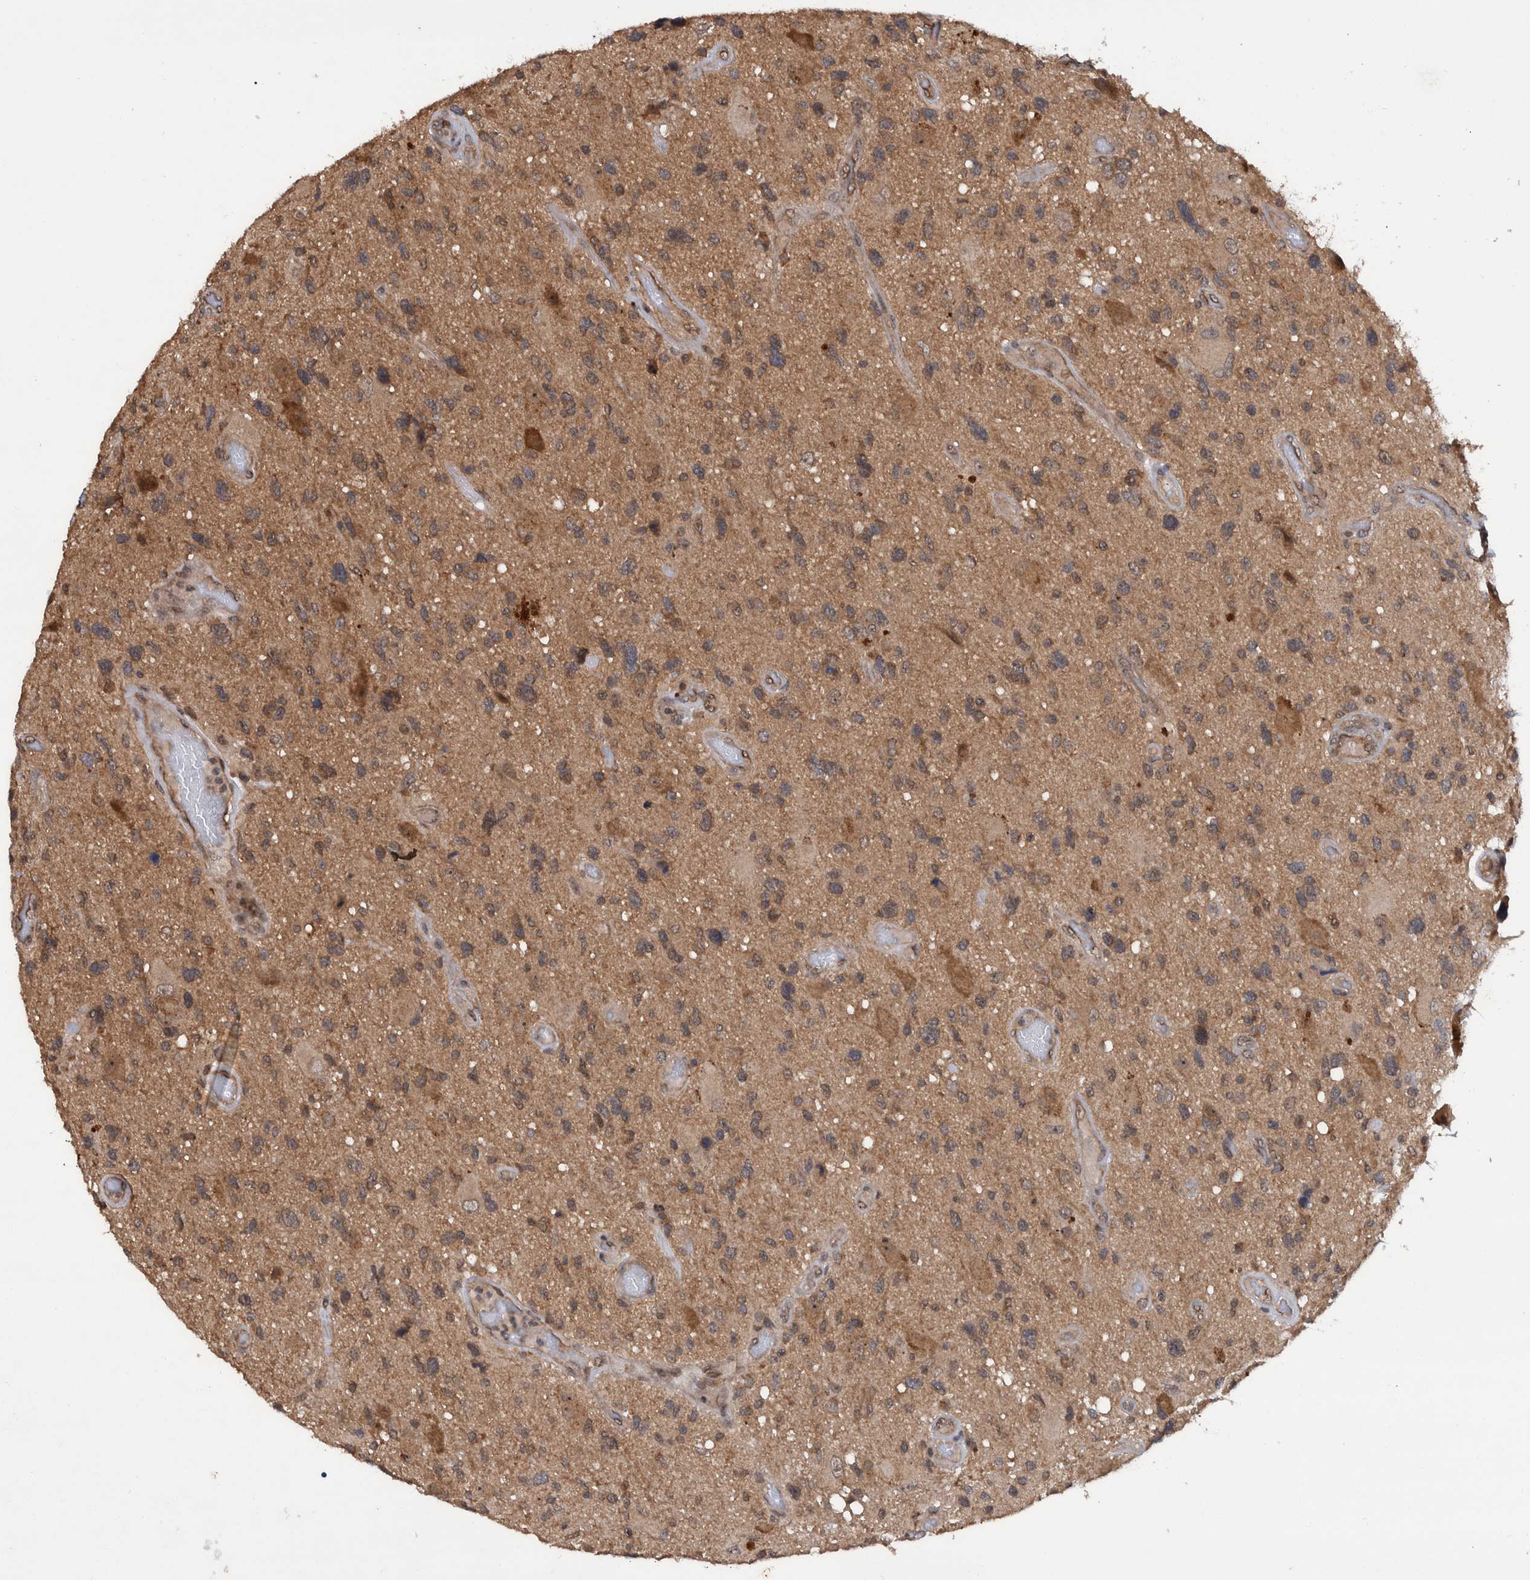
{"staining": {"intensity": "weak", "quantity": ">75%", "location": "cytoplasmic/membranous"}, "tissue": "glioma", "cell_type": "Tumor cells", "image_type": "cancer", "snomed": [{"axis": "morphology", "description": "Glioma, malignant, High grade"}, {"axis": "topography", "description": "Brain"}], "caption": "High-power microscopy captured an immunohistochemistry micrograph of glioma, revealing weak cytoplasmic/membranous staining in approximately >75% of tumor cells.", "gene": "PLPBP", "patient": {"sex": "male", "age": 33}}